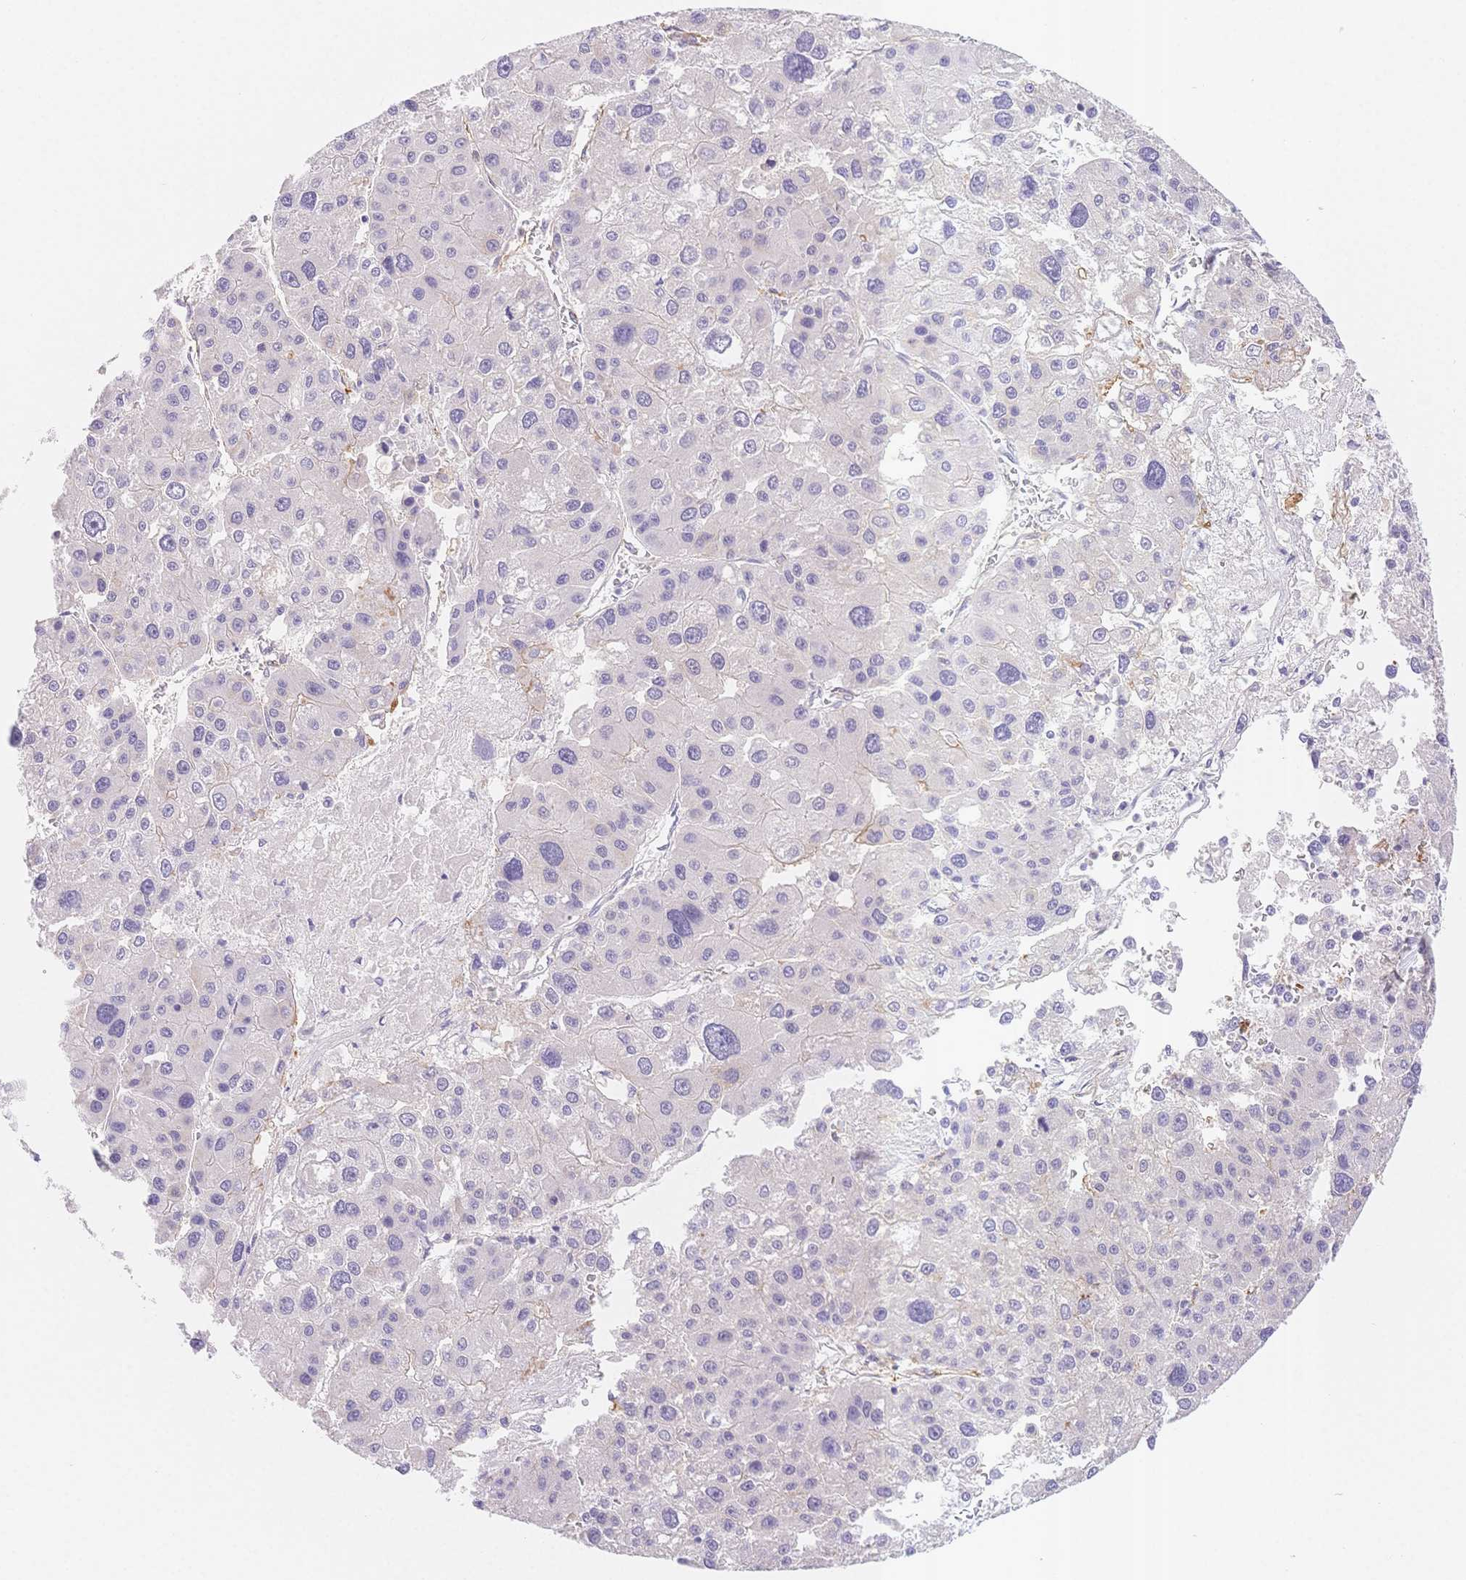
{"staining": {"intensity": "negative", "quantity": "none", "location": "none"}, "tissue": "liver cancer", "cell_type": "Tumor cells", "image_type": "cancer", "snomed": [{"axis": "morphology", "description": "Carcinoma, Hepatocellular, NOS"}, {"axis": "topography", "description": "Liver"}], "caption": "Tumor cells are negative for protein expression in human liver cancer (hepatocellular carcinoma).", "gene": "CSN1S1", "patient": {"sex": "male", "age": 73}}